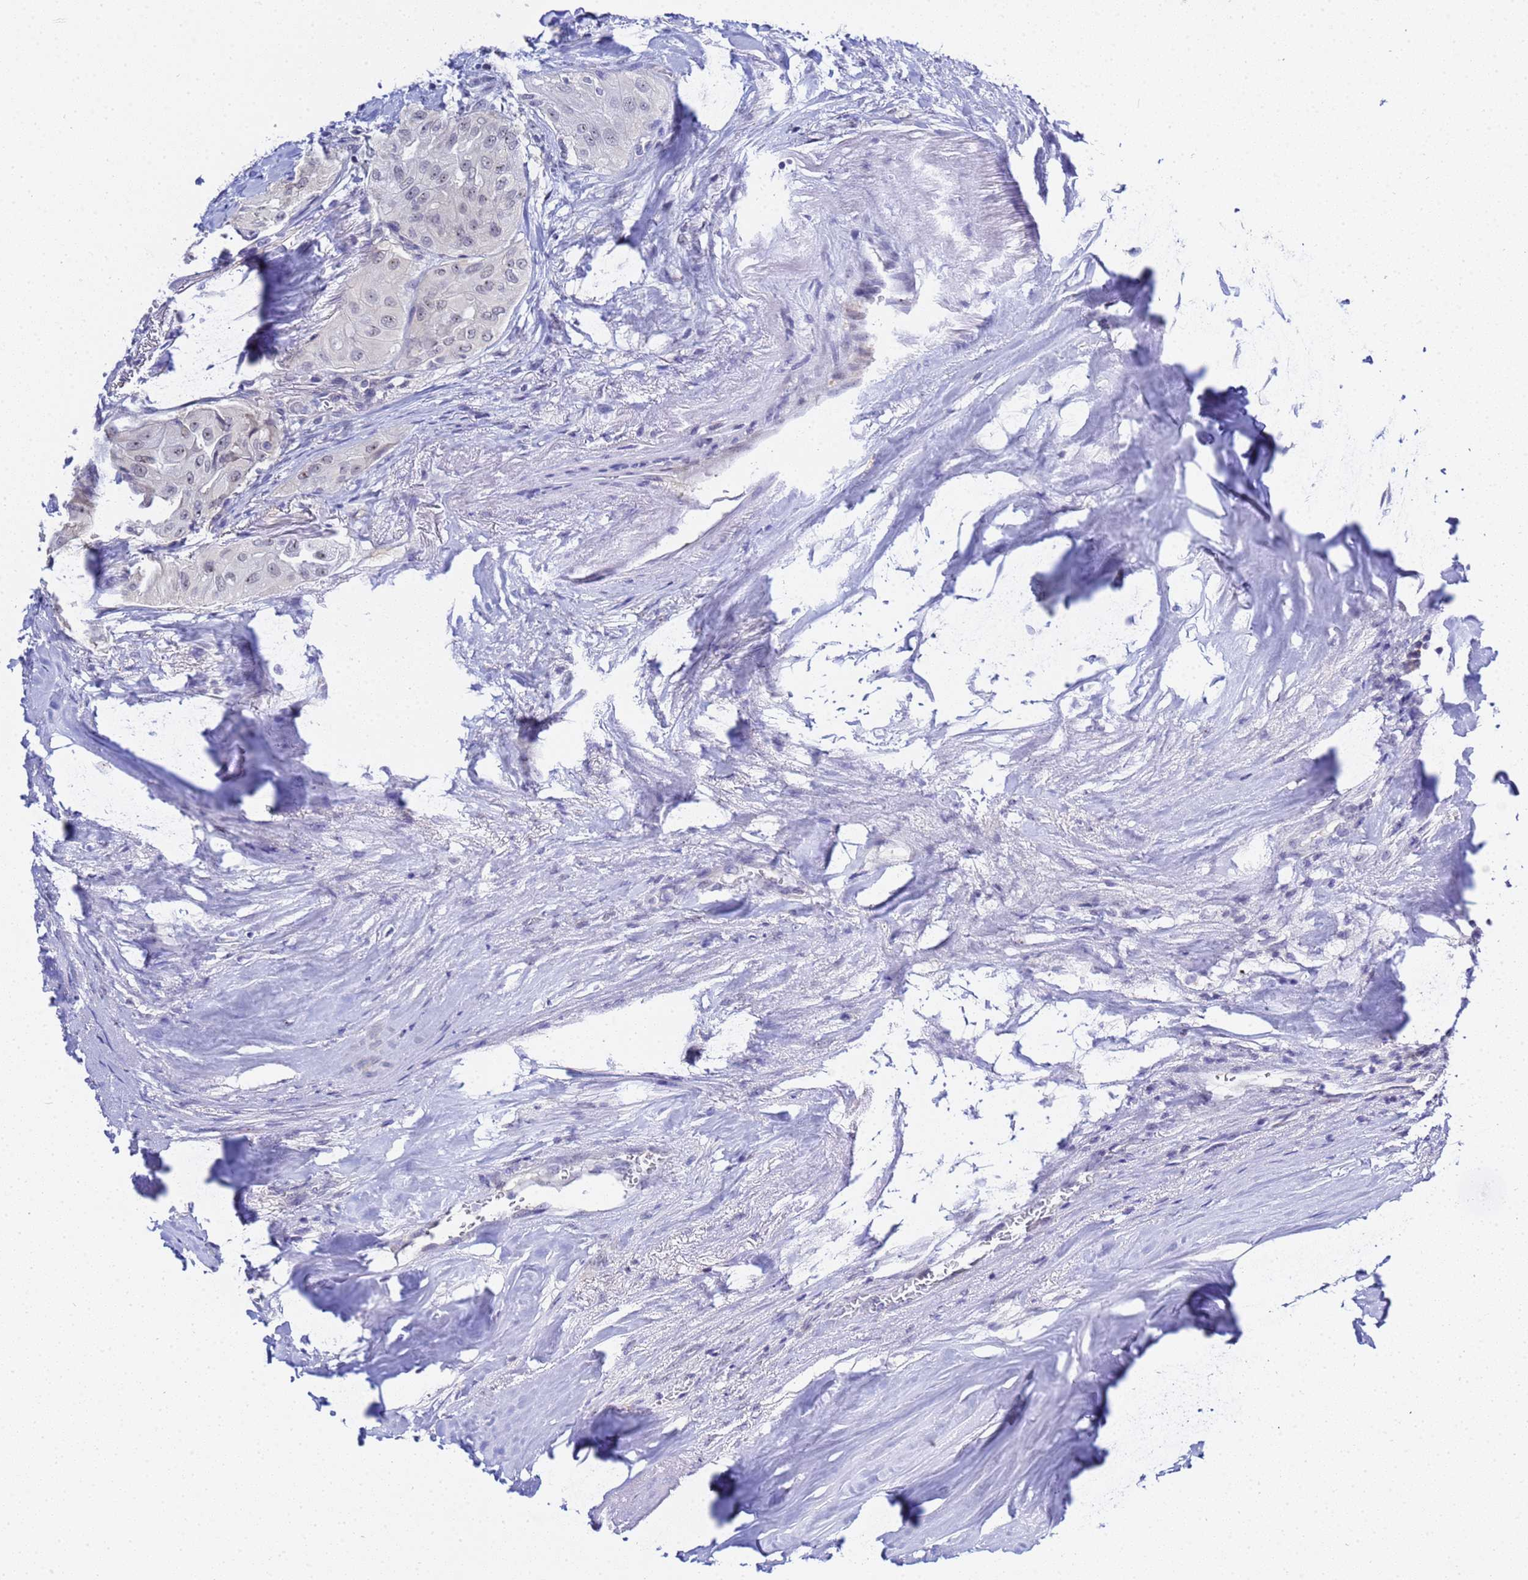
{"staining": {"intensity": "weak", "quantity": "<25%", "location": "nuclear"}, "tissue": "thyroid cancer", "cell_type": "Tumor cells", "image_type": "cancer", "snomed": [{"axis": "morphology", "description": "Papillary adenocarcinoma, NOS"}, {"axis": "topography", "description": "Thyroid gland"}], "caption": "A histopathology image of human thyroid cancer is negative for staining in tumor cells.", "gene": "ACTL6B", "patient": {"sex": "female", "age": 59}}